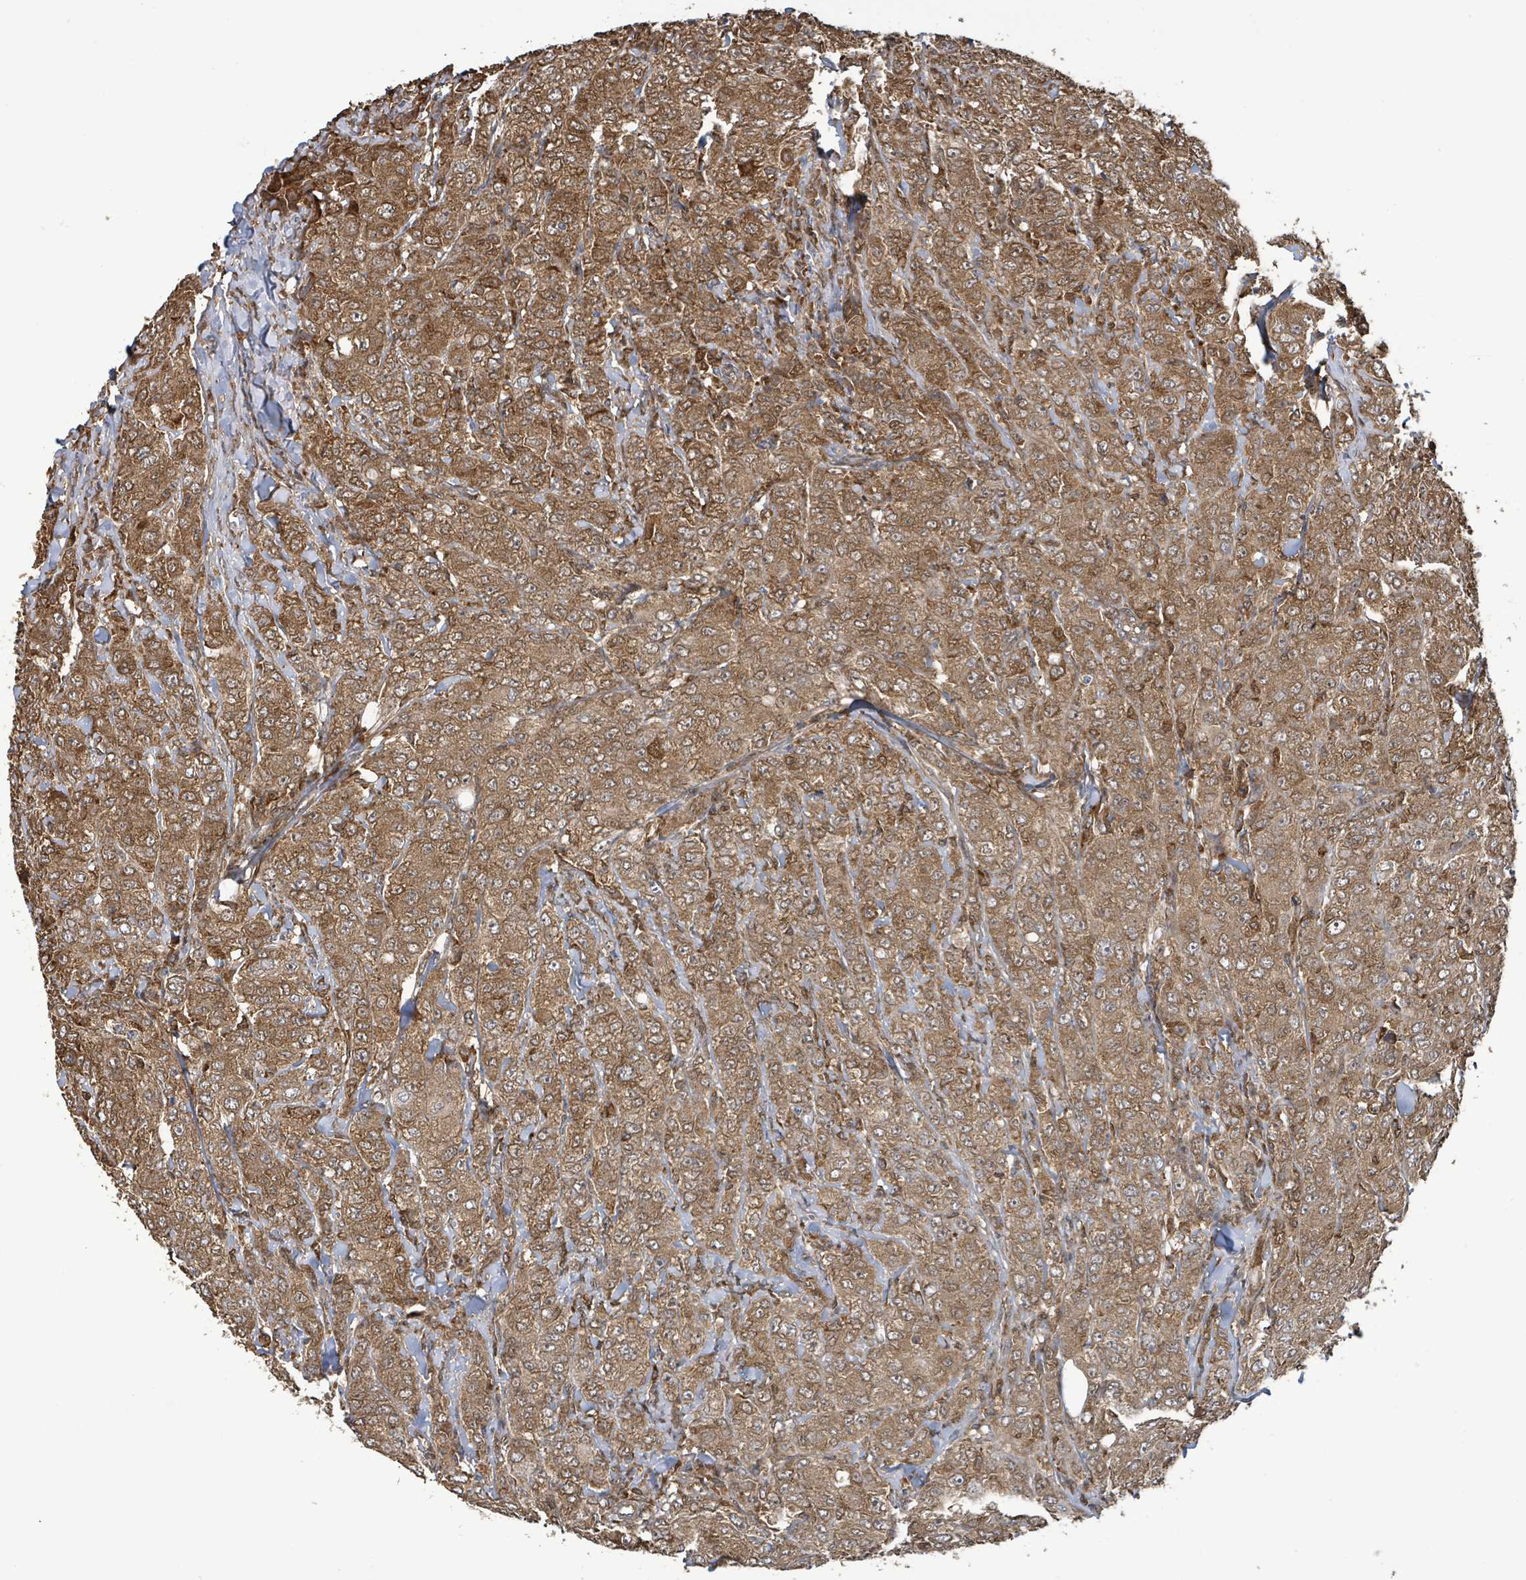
{"staining": {"intensity": "moderate", "quantity": ">75%", "location": "cytoplasmic/membranous"}, "tissue": "breast cancer", "cell_type": "Tumor cells", "image_type": "cancer", "snomed": [{"axis": "morphology", "description": "Duct carcinoma"}, {"axis": "topography", "description": "Breast"}], "caption": "Breast invasive ductal carcinoma was stained to show a protein in brown. There is medium levels of moderate cytoplasmic/membranous expression in approximately >75% of tumor cells.", "gene": "ARPIN", "patient": {"sex": "female", "age": 43}}